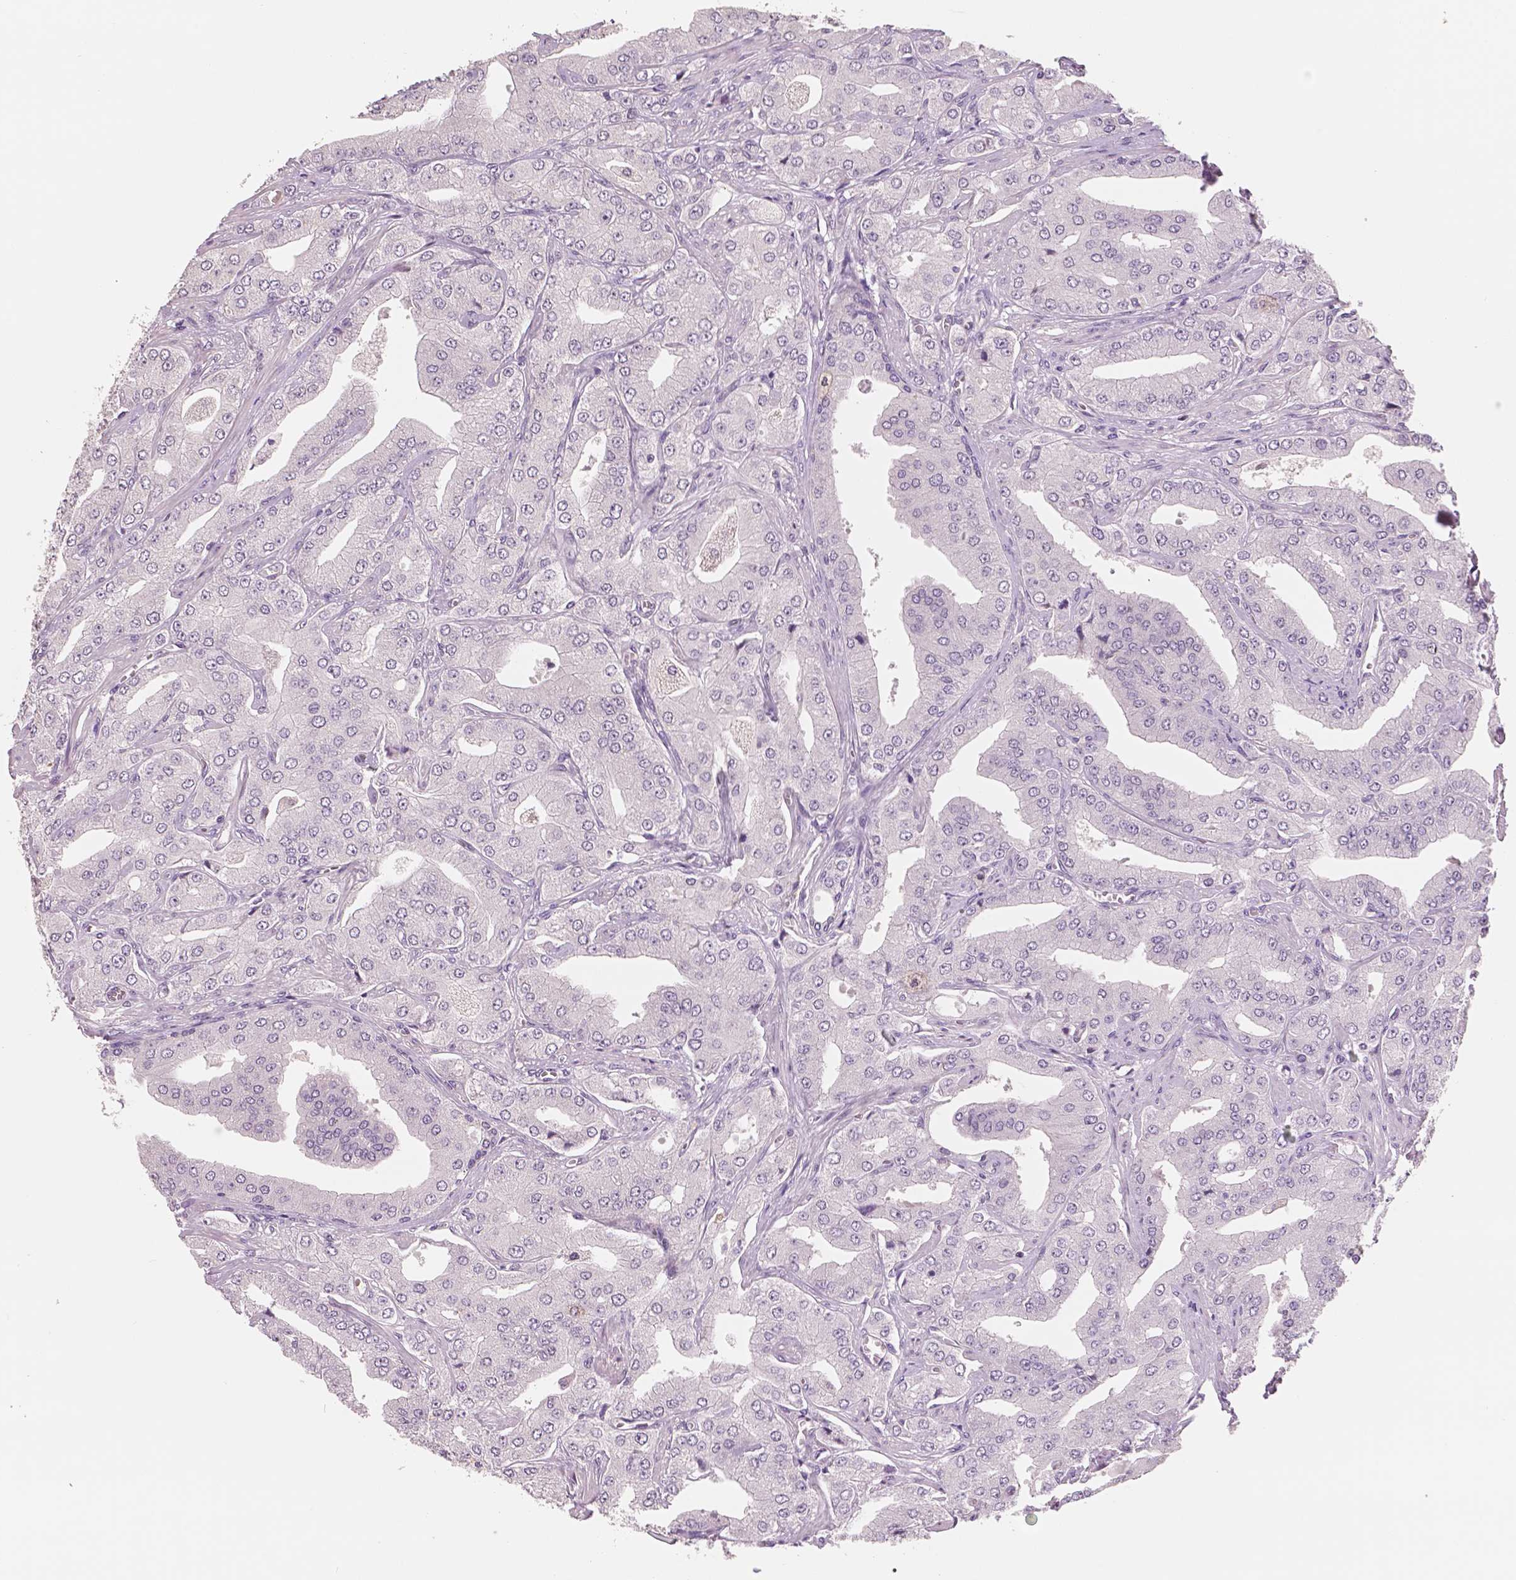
{"staining": {"intensity": "negative", "quantity": "none", "location": "none"}, "tissue": "prostate cancer", "cell_type": "Tumor cells", "image_type": "cancer", "snomed": [{"axis": "morphology", "description": "Adenocarcinoma, Low grade"}, {"axis": "topography", "description": "Prostate"}], "caption": "This micrograph is of prostate cancer stained with immunohistochemistry to label a protein in brown with the nuclei are counter-stained blue. There is no staining in tumor cells.", "gene": "NECAB2", "patient": {"sex": "male", "age": 60}}